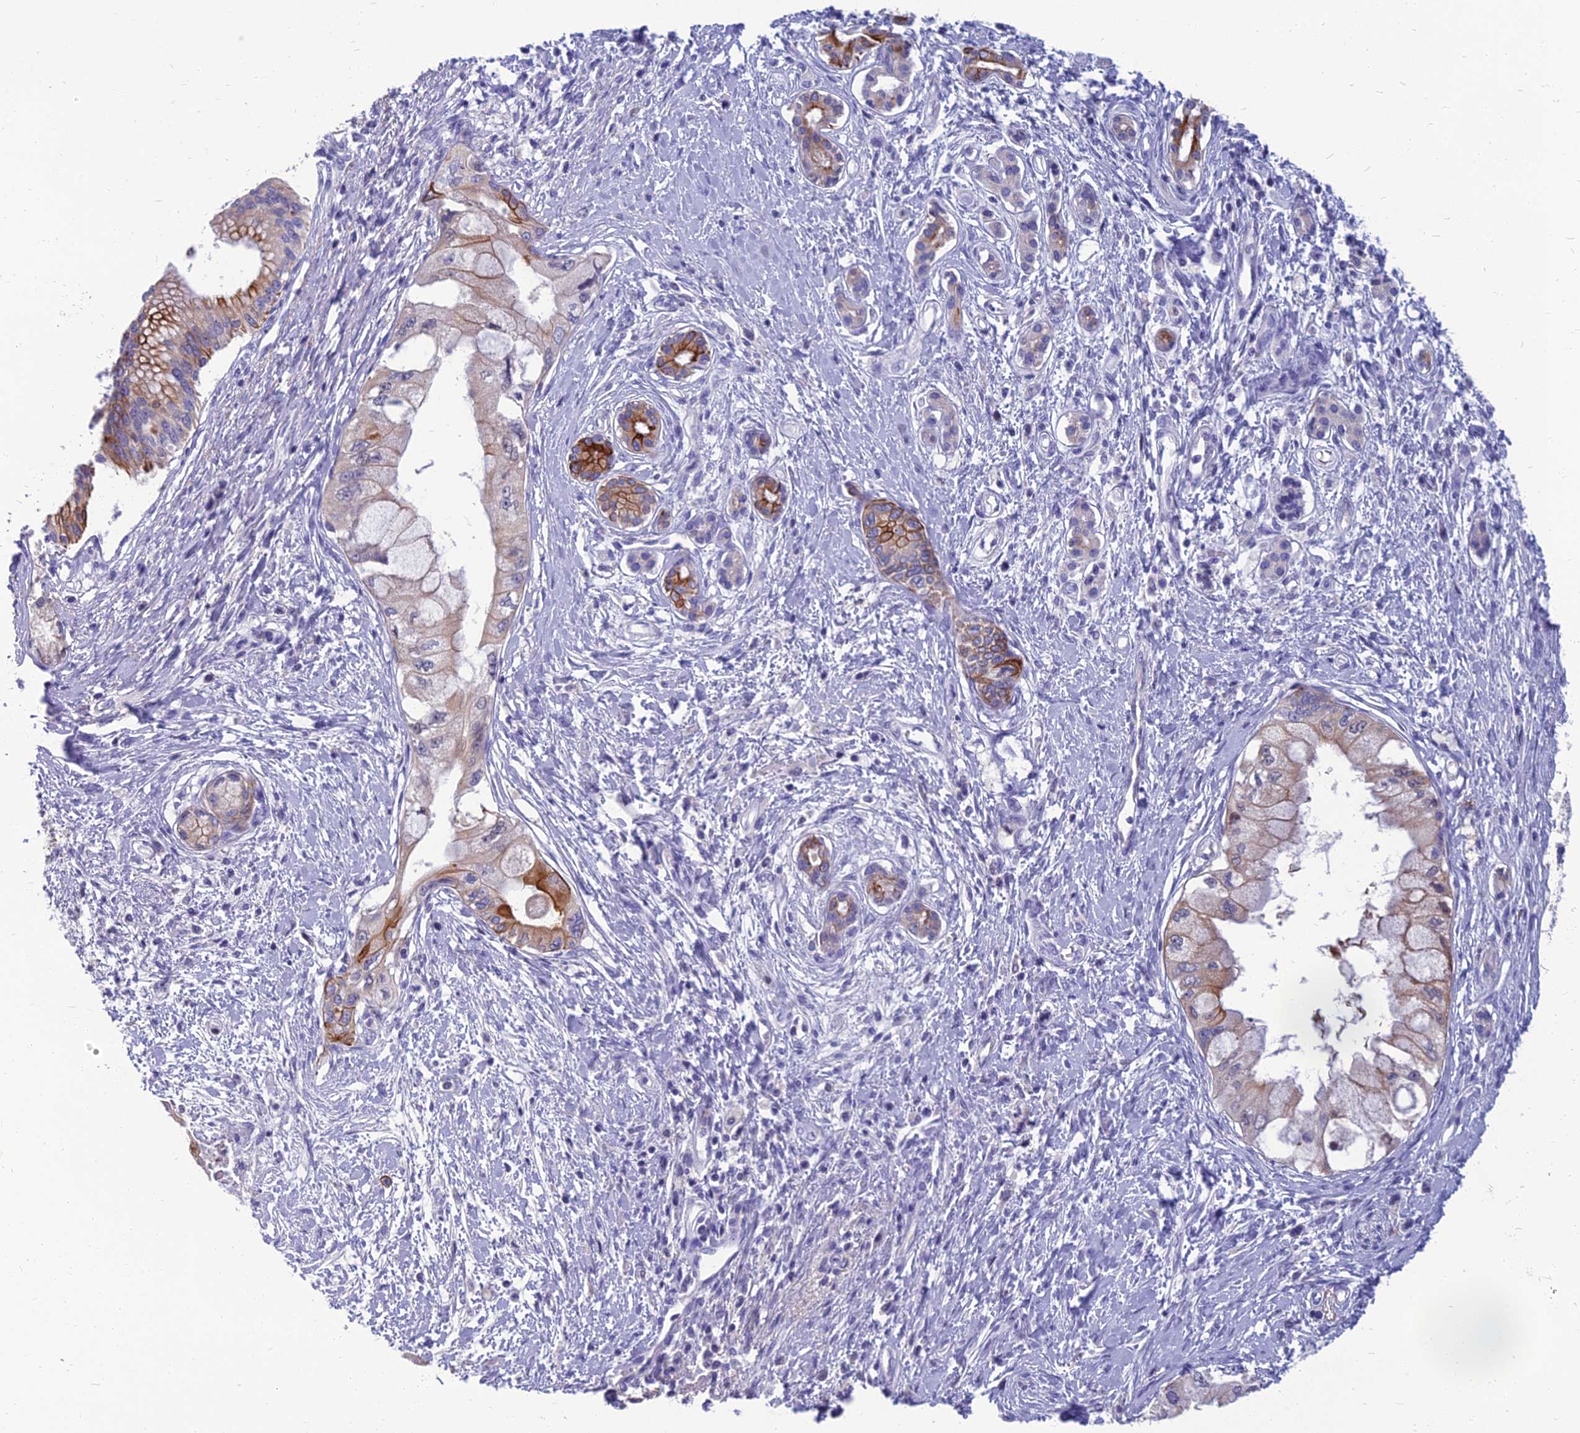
{"staining": {"intensity": "weak", "quantity": "<25%", "location": "cytoplasmic/membranous"}, "tissue": "pancreatic cancer", "cell_type": "Tumor cells", "image_type": "cancer", "snomed": [{"axis": "morphology", "description": "Adenocarcinoma, NOS"}, {"axis": "topography", "description": "Pancreas"}], "caption": "A high-resolution image shows immunohistochemistry (IHC) staining of pancreatic adenocarcinoma, which demonstrates no significant positivity in tumor cells.", "gene": "SPTLC3", "patient": {"sex": "male", "age": 46}}